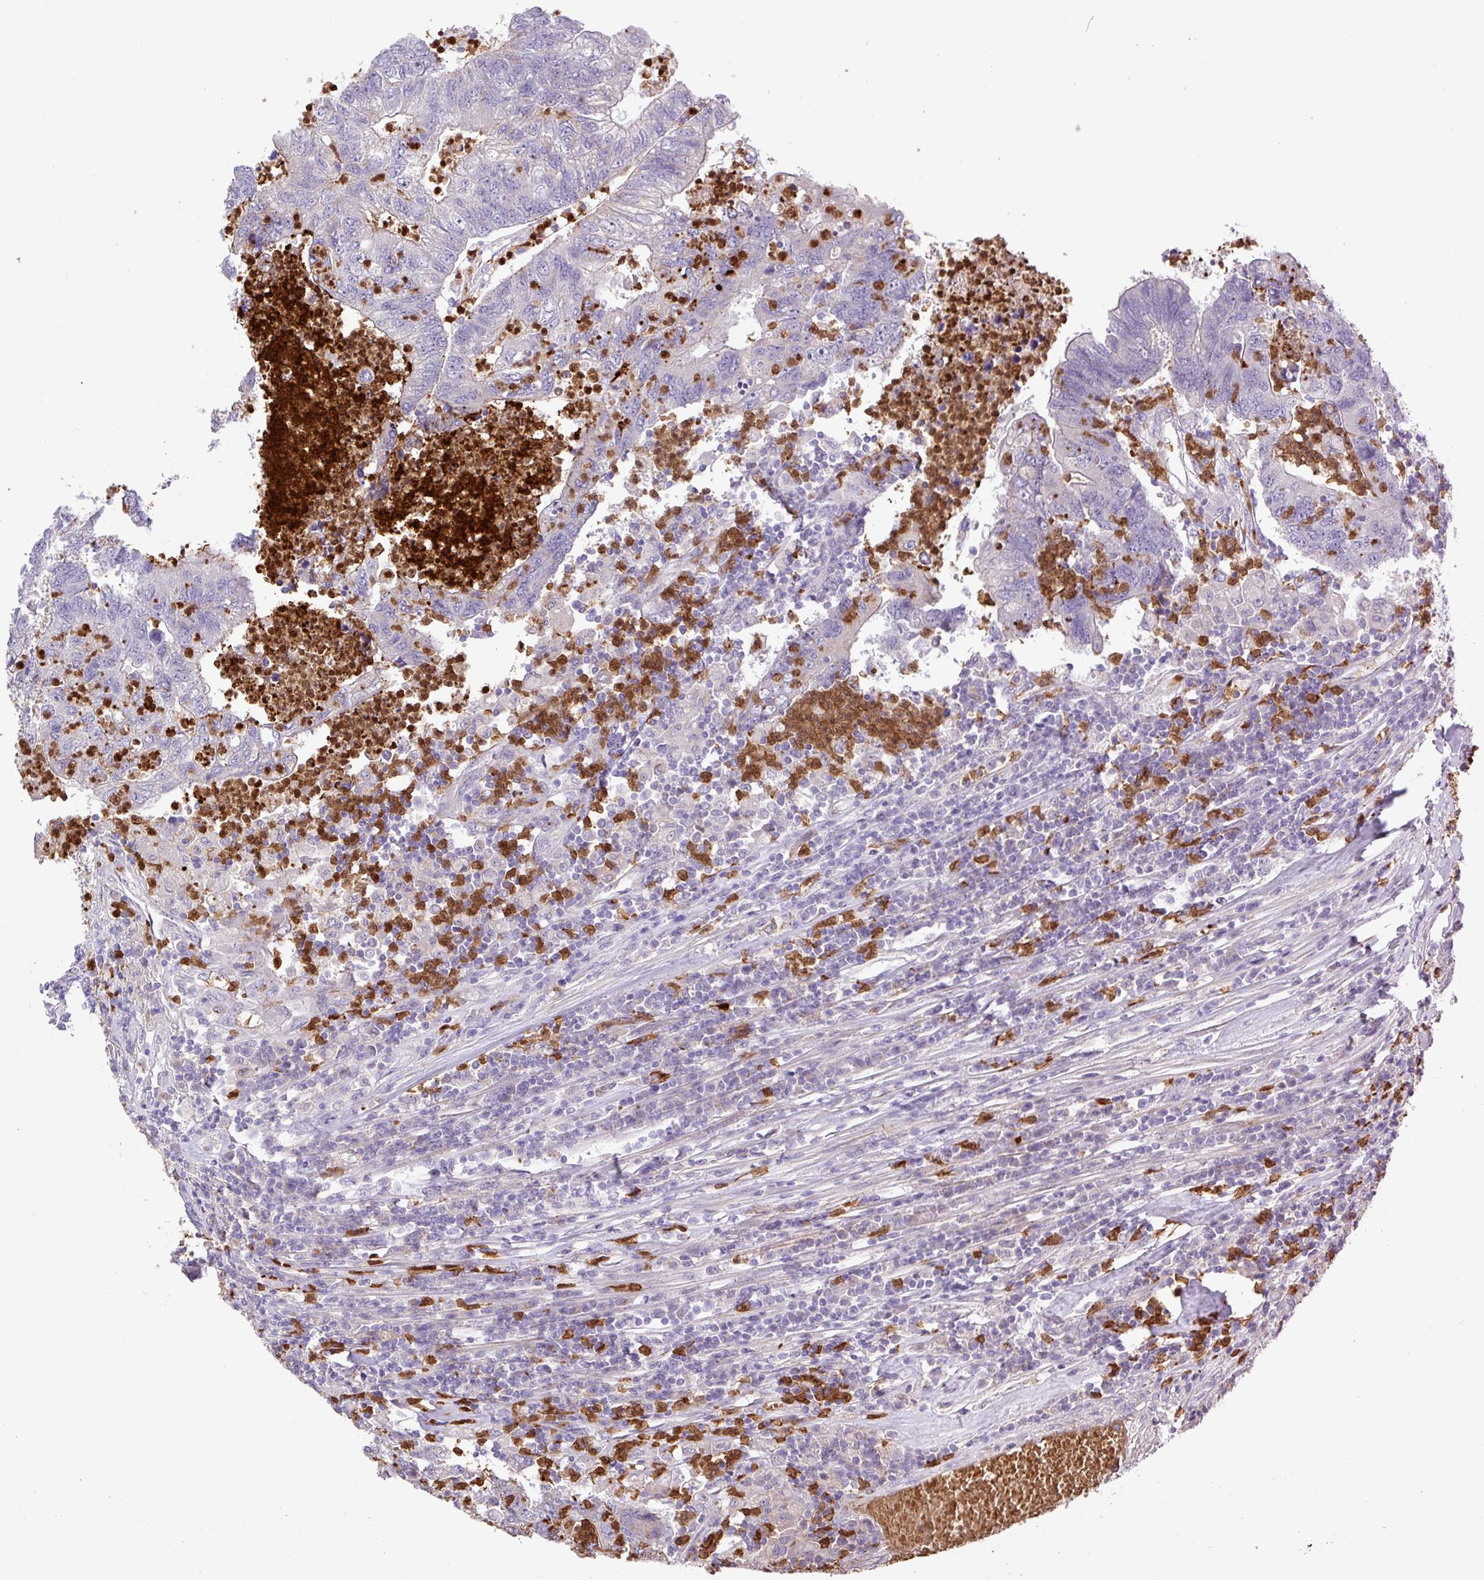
{"staining": {"intensity": "negative", "quantity": "none", "location": "none"}, "tissue": "colorectal cancer", "cell_type": "Tumor cells", "image_type": "cancer", "snomed": [{"axis": "morphology", "description": "Adenocarcinoma, NOS"}, {"axis": "topography", "description": "Colon"}], "caption": "There is no significant staining in tumor cells of colorectal cancer. (DAB (3,3'-diaminobenzidine) immunohistochemistry (IHC) visualized using brightfield microscopy, high magnification).", "gene": "MGAT4B", "patient": {"sex": "female", "age": 48}}